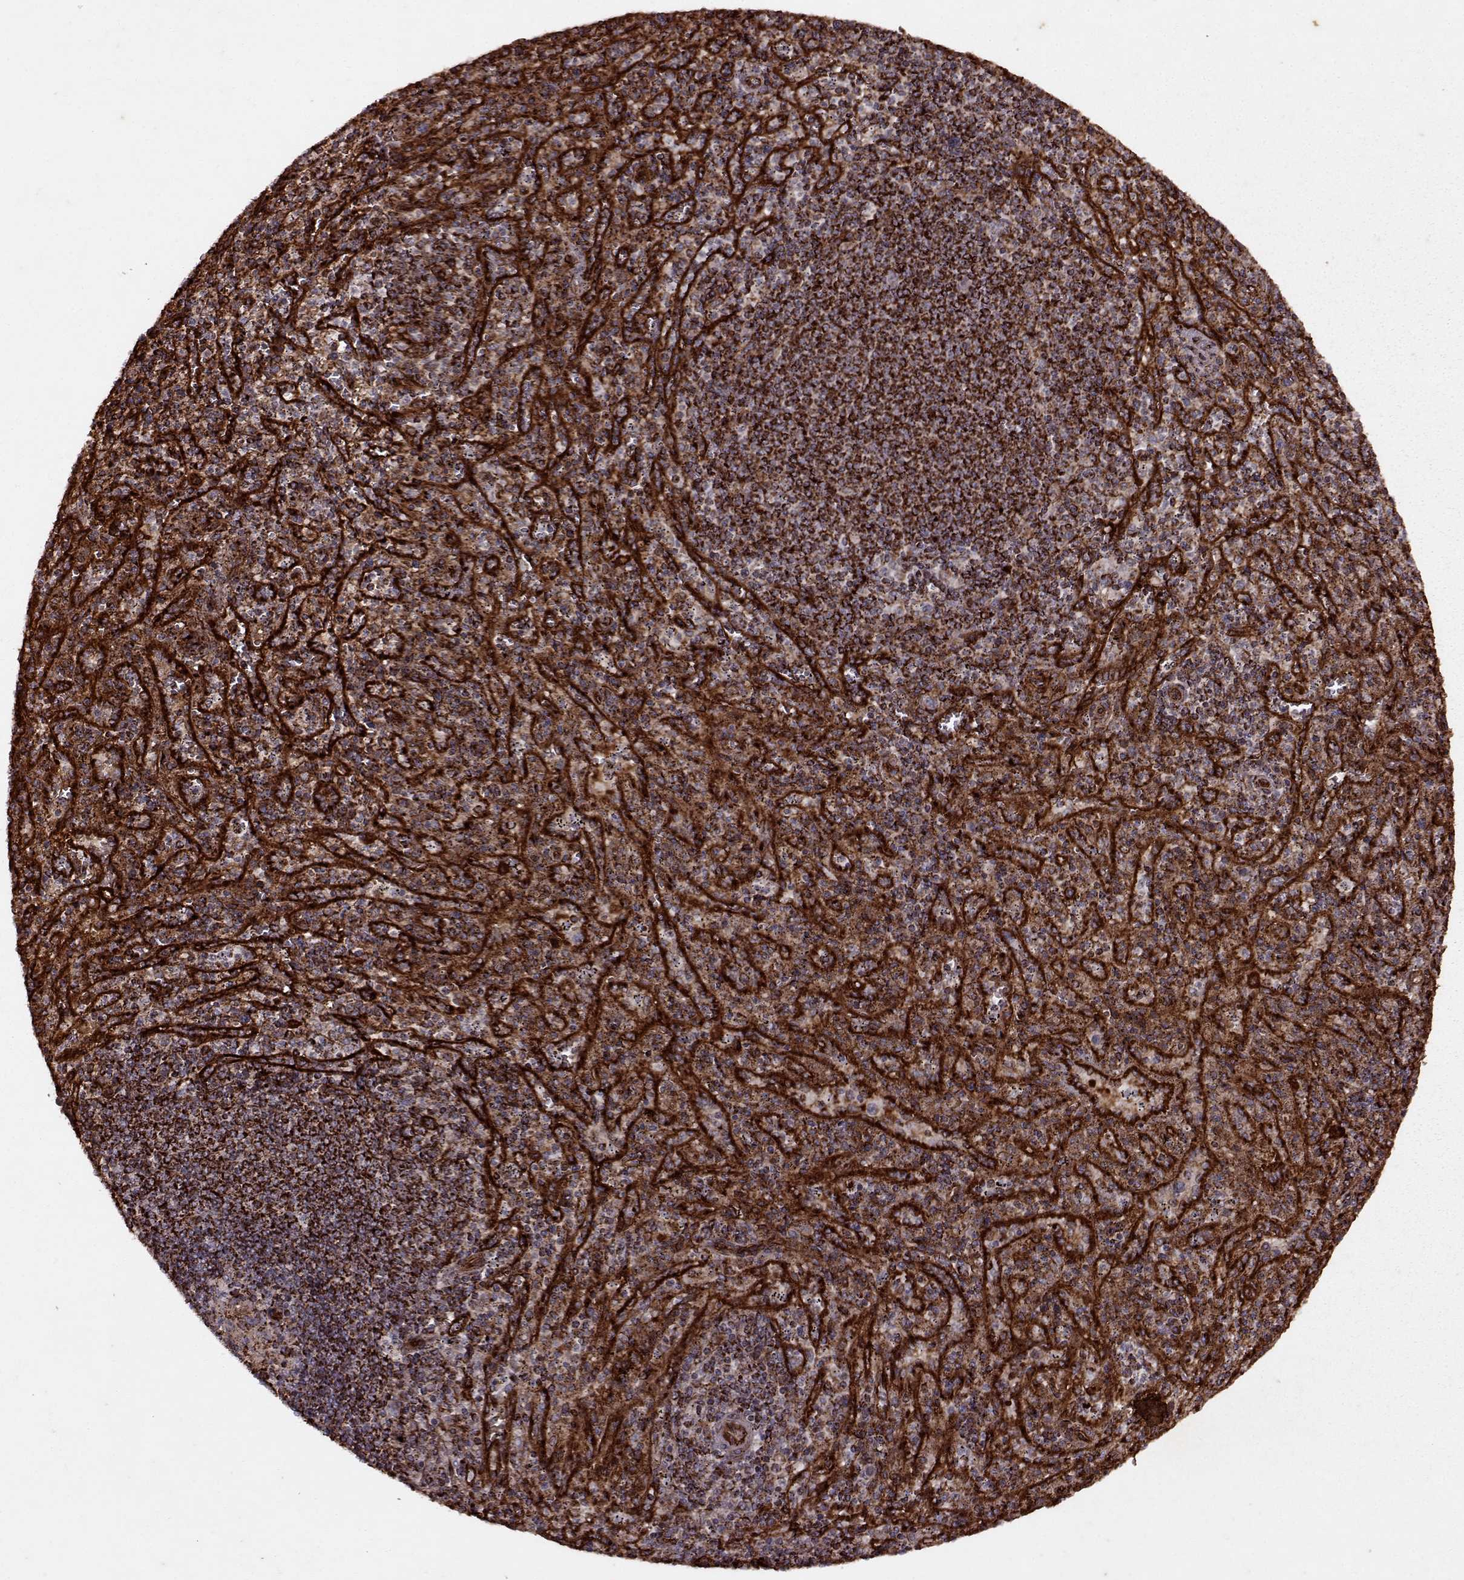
{"staining": {"intensity": "strong", "quantity": ">75%", "location": "cytoplasmic/membranous"}, "tissue": "spleen", "cell_type": "Cells in red pulp", "image_type": "normal", "snomed": [{"axis": "morphology", "description": "Normal tissue, NOS"}, {"axis": "topography", "description": "Spleen"}], "caption": "Protein staining of benign spleen exhibits strong cytoplasmic/membranous positivity in about >75% of cells in red pulp. The staining is performed using DAB brown chromogen to label protein expression. The nuclei are counter-stained blue using hematoxylin.", "gene": "ENSG00000285130", "patient": {"sex": "male", "age": 57}}